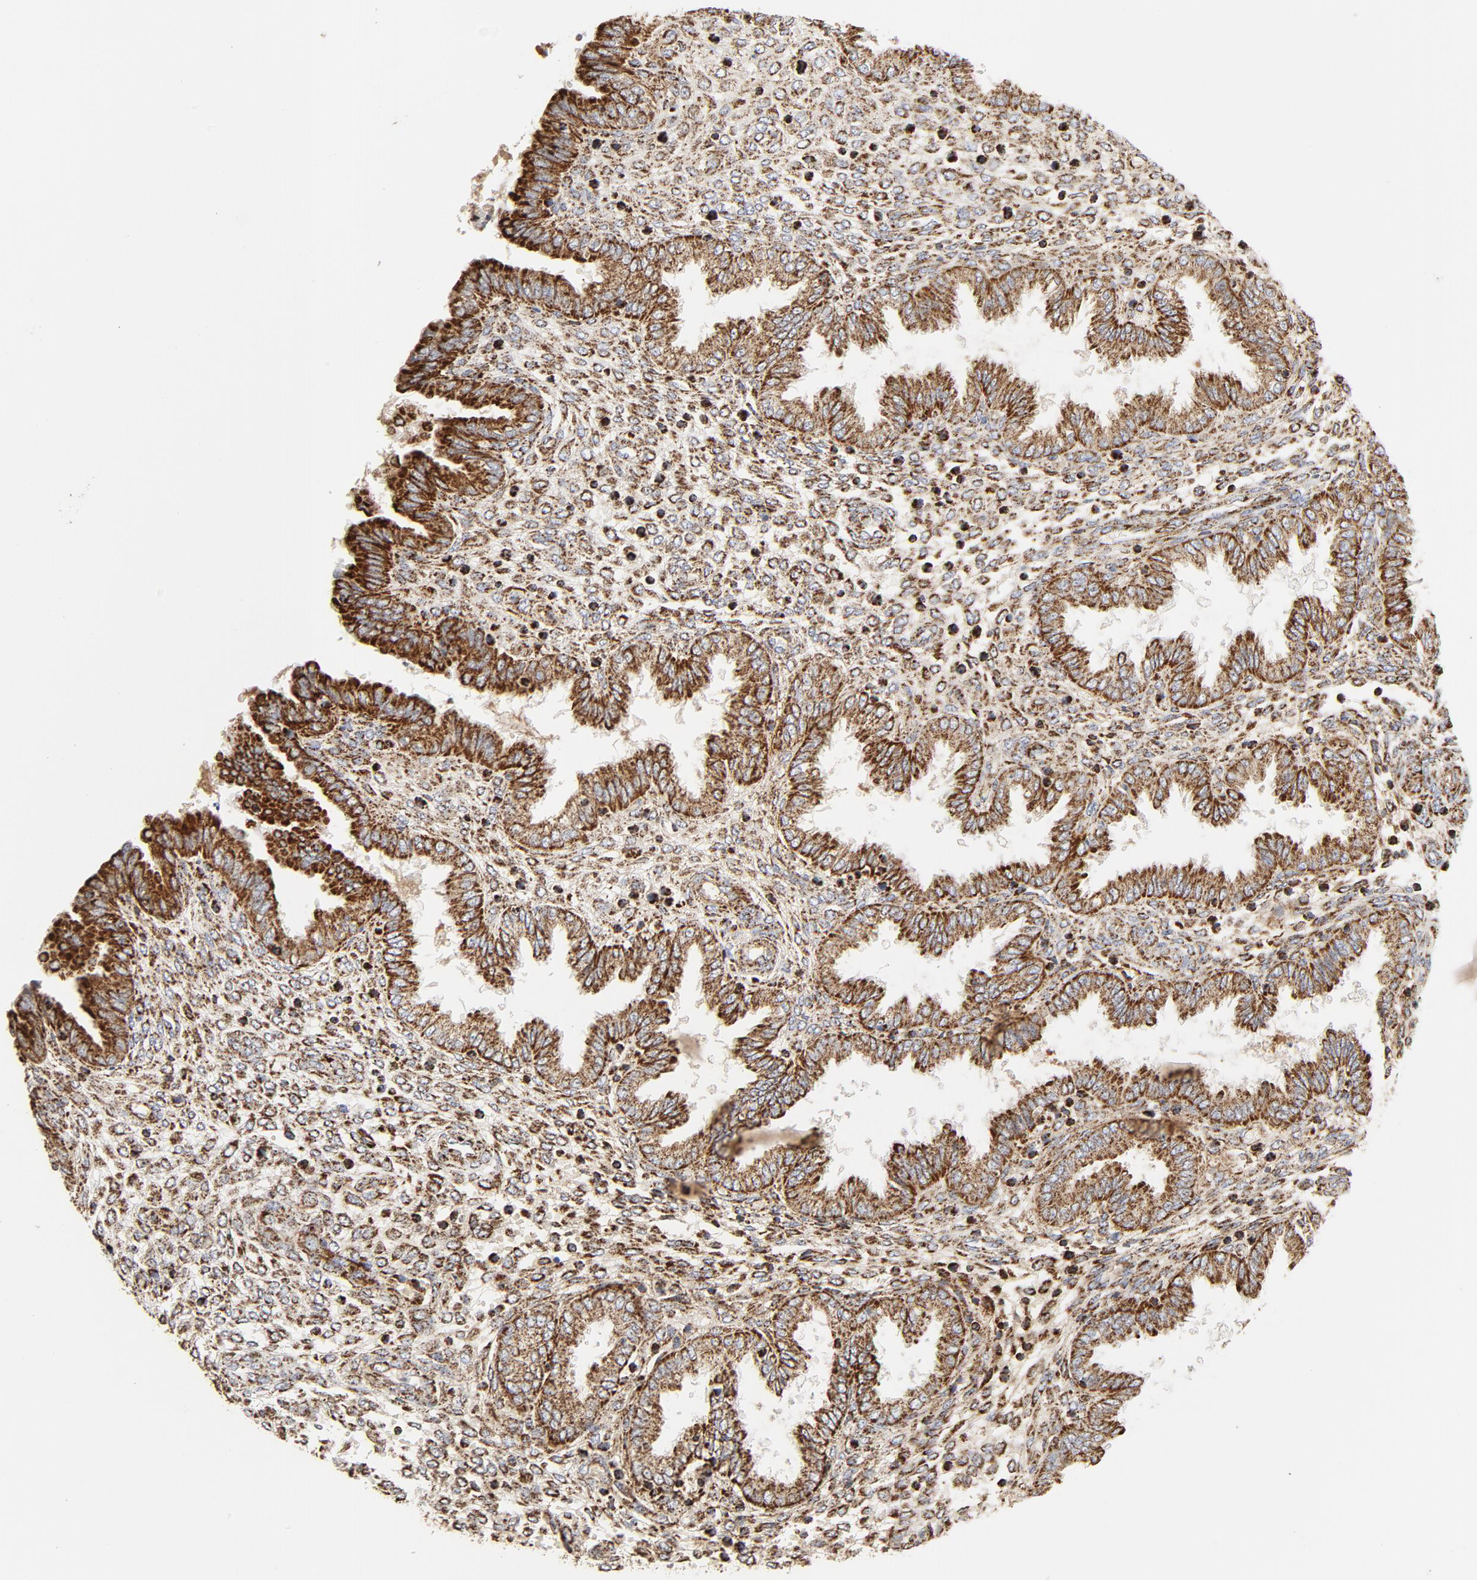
{"staining": {"intensity": "moderate", "quantity": ">75%", "location": "cytoplasmic/membranous"}, "tissue": "endometrium", "cell_type": "Cells in endometrial stroma", "image_type": "normal", "snomed": [{"axis": "morphology", "description": "Normal tissue, NOS"}, {"axis": "topography", "description": "Endometrium"}], "caption": "Immunohistochemical staining of normal human endometrium reveals >75% levels of moderate cytoplasmic/membranous protein positivity in about >75% of cells in endometrial stroma. (DAB = brown stain, brightfield microscopy at high magnification).", "gene": "PCNX4", "patient": {"sex": "female", "age": 33}}